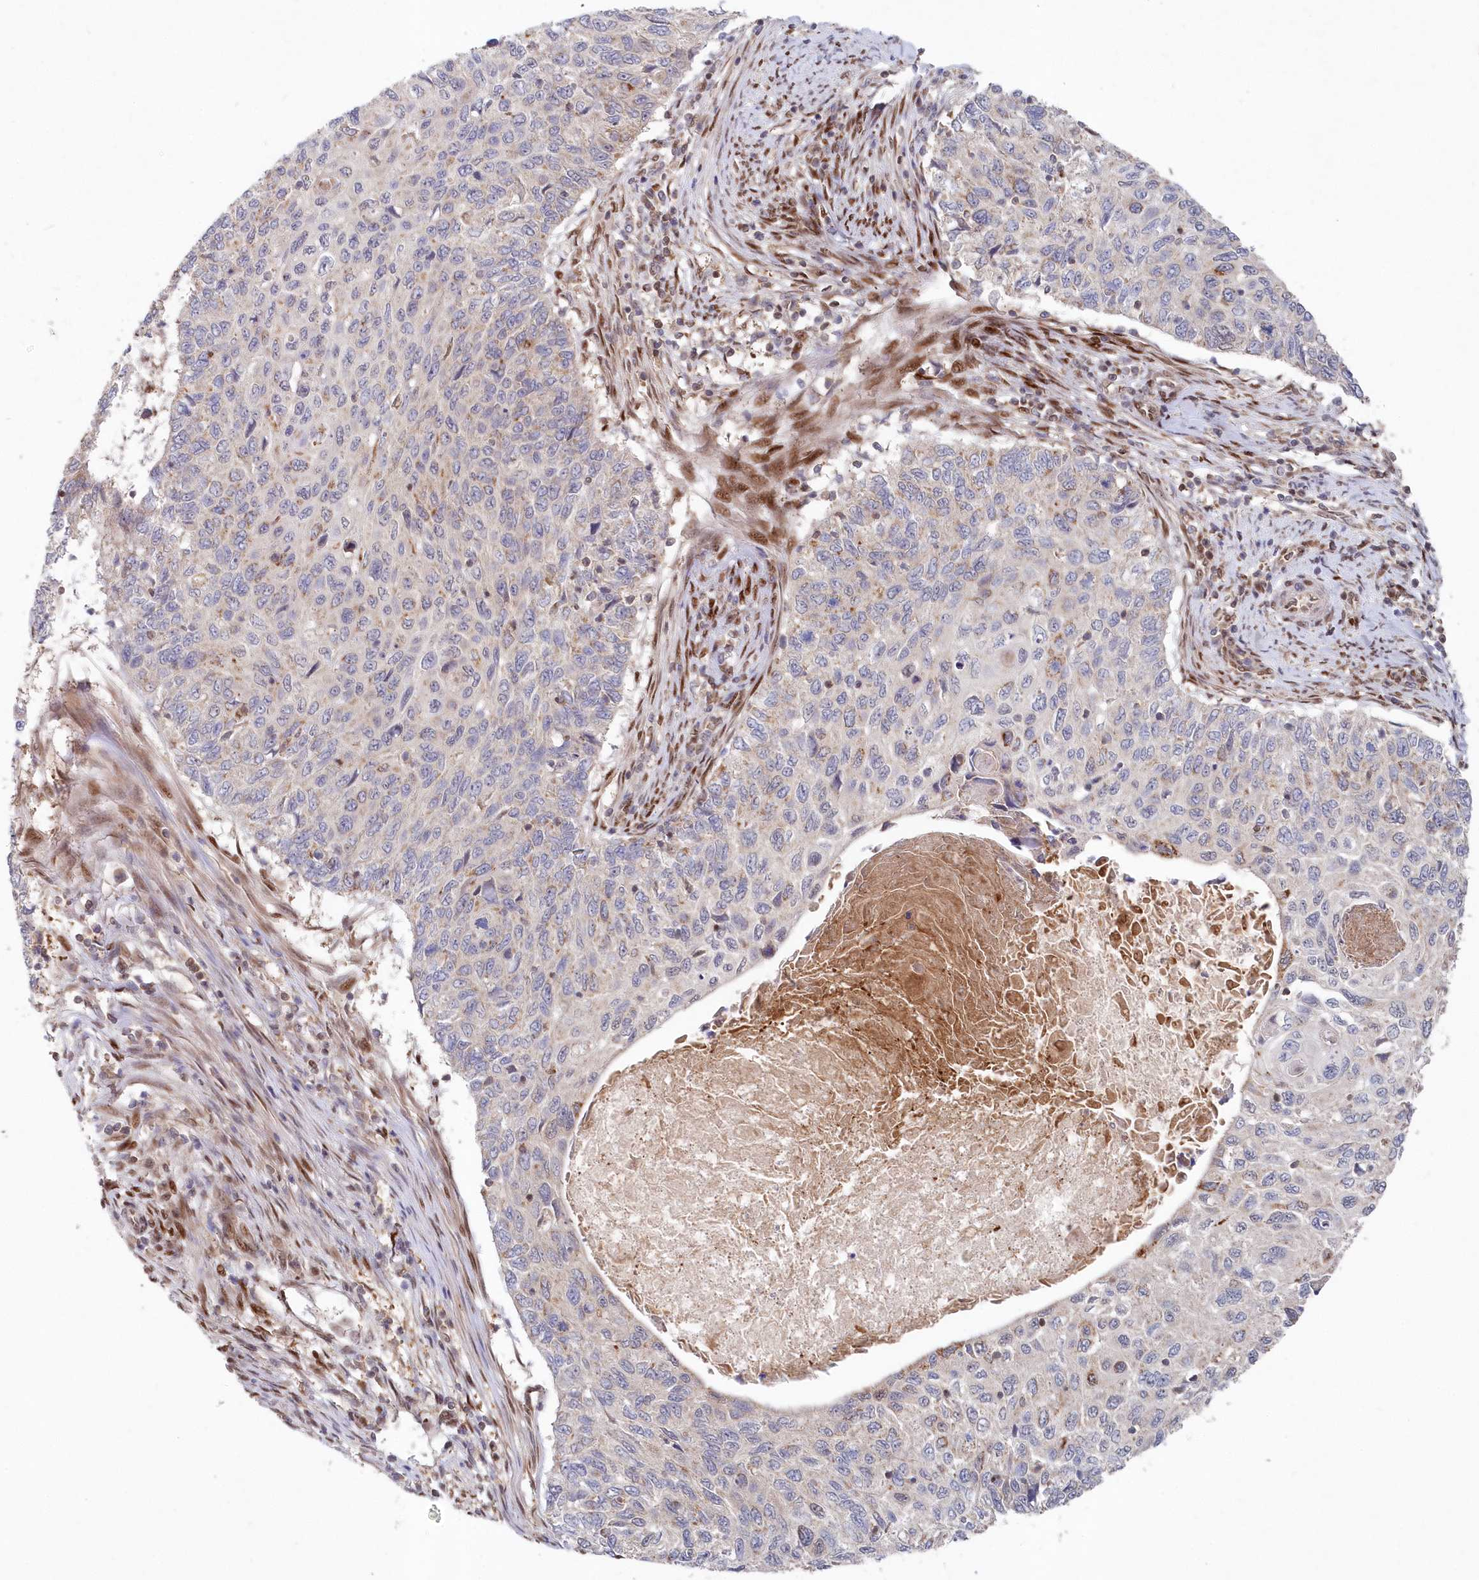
{"staining": {"intensity": "moderate", "quantity": "<25%", "location": "cytoplasmic/membranous"}, "tissue": "cervical cancer", "cell_type": "Tumor cells", "image_type": "cancer", "snomed": [{"axis": "morphology", "description": "Squamous cell carcinoma, NOS"}, {"axis": "topography", "description": "Cervix"}], "caption": "The image shows immunohistochemical staining of cervical squamous cell carcinoma. There is moderate cytoplasmic/membranous positivity is appreciated in approximately <25% of tumor cells.", "gene": "ABHD14B", "patient": {"sex": "female", "age": 70}}